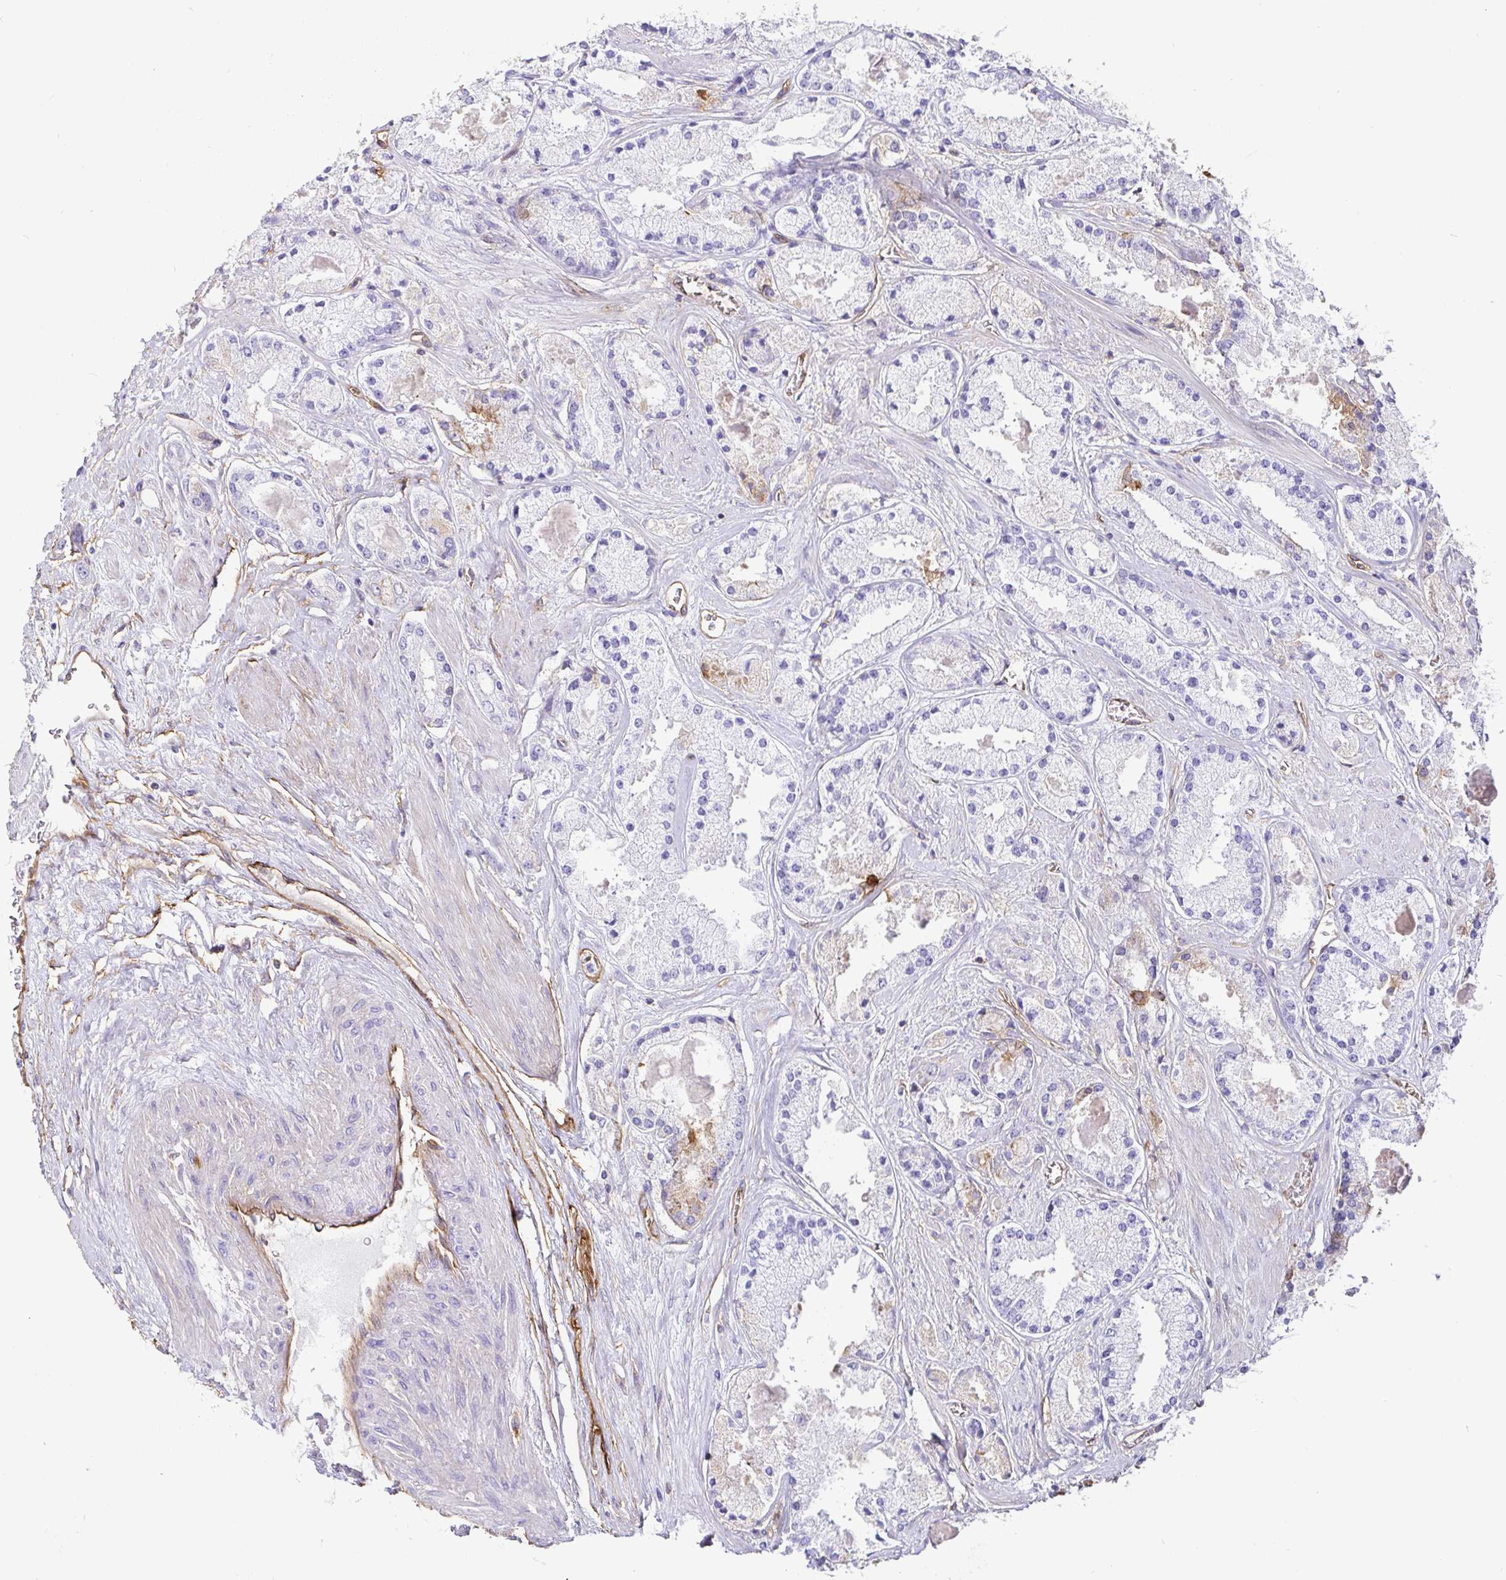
{"staining": {"intensity": "negative", "quantity": "none", "location": "none"}, "tissue": "prostate cancer", "cell_type": "Tumor cells", "image_type": "cancer", "snomed": [{"axis": "morphology", "description": "Adenocarcinoma, High grade"}, {"axis": "topography", "description": "Prostate"}], "caption": "High magnification brightfield microscopy of high-grade adenocarcinoma (prostate) stained with DAB (3,3'-diaminobenzidine) (brown) and counterstained with hematoxylin (blue): tumor cells show no significant positivity.", "gene": "ANXA2", "patient": {"sex": "male", "age": 67}}